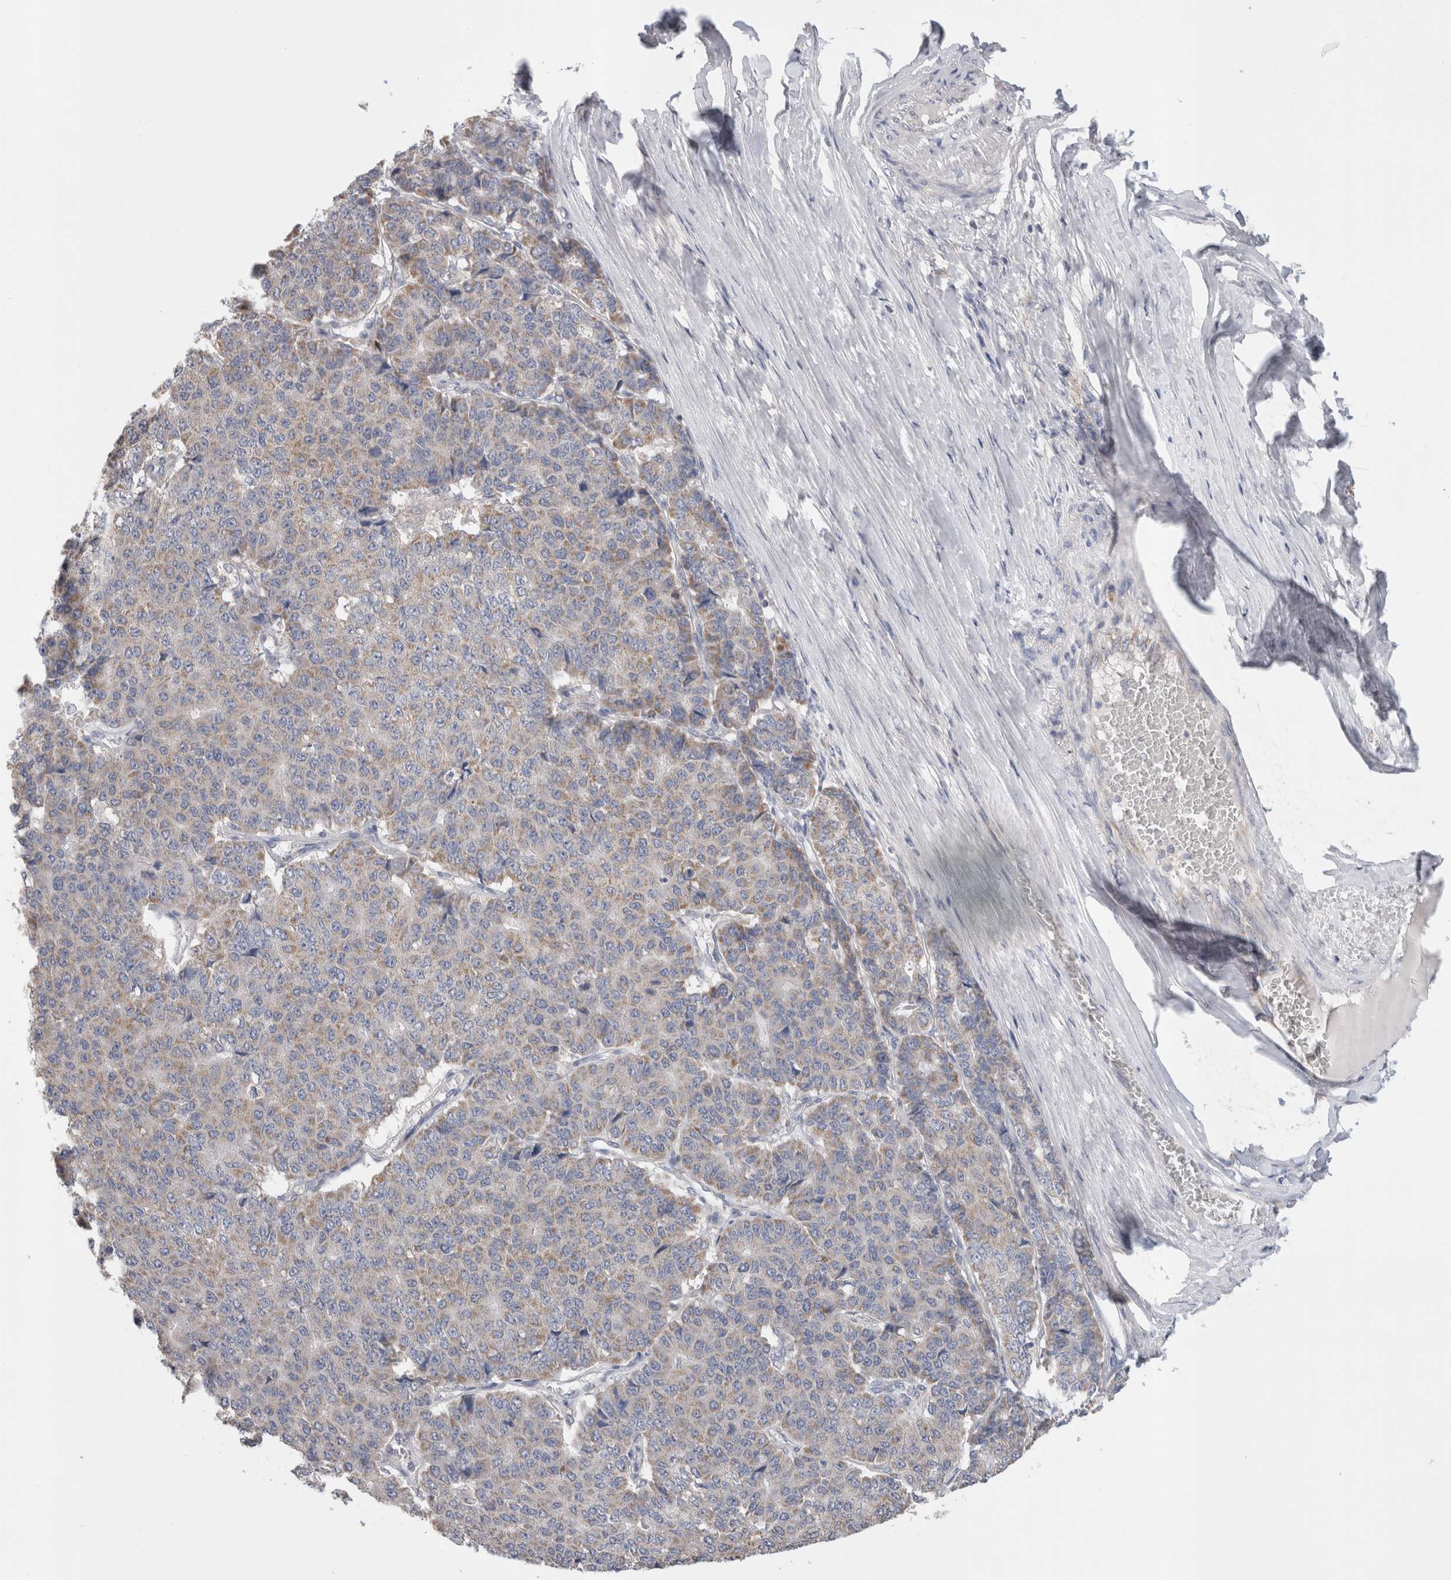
{"staining": {"intensity": "moderate", "quantity": "25%-75%", "location": "cytoplasmic/membranous"}, "tissue": "pancreatic cancer", "cell_type": "Tumor cells", "image_type": "cancer", "snomed": [{"axis": "morphology", "description": "Adenocarcinoma, NOS"}, {"axis": "topography", "description": "Pancreas"}], "caption": "This is an image of immunohistochemistry (IHC) staining of pancreatic adenocarcinoma, which shows moderate expression in the cytoplasmic/membranous of tumor cells.", "gene": "IARS2", "patient": {"sex": "male", "age": 50}}